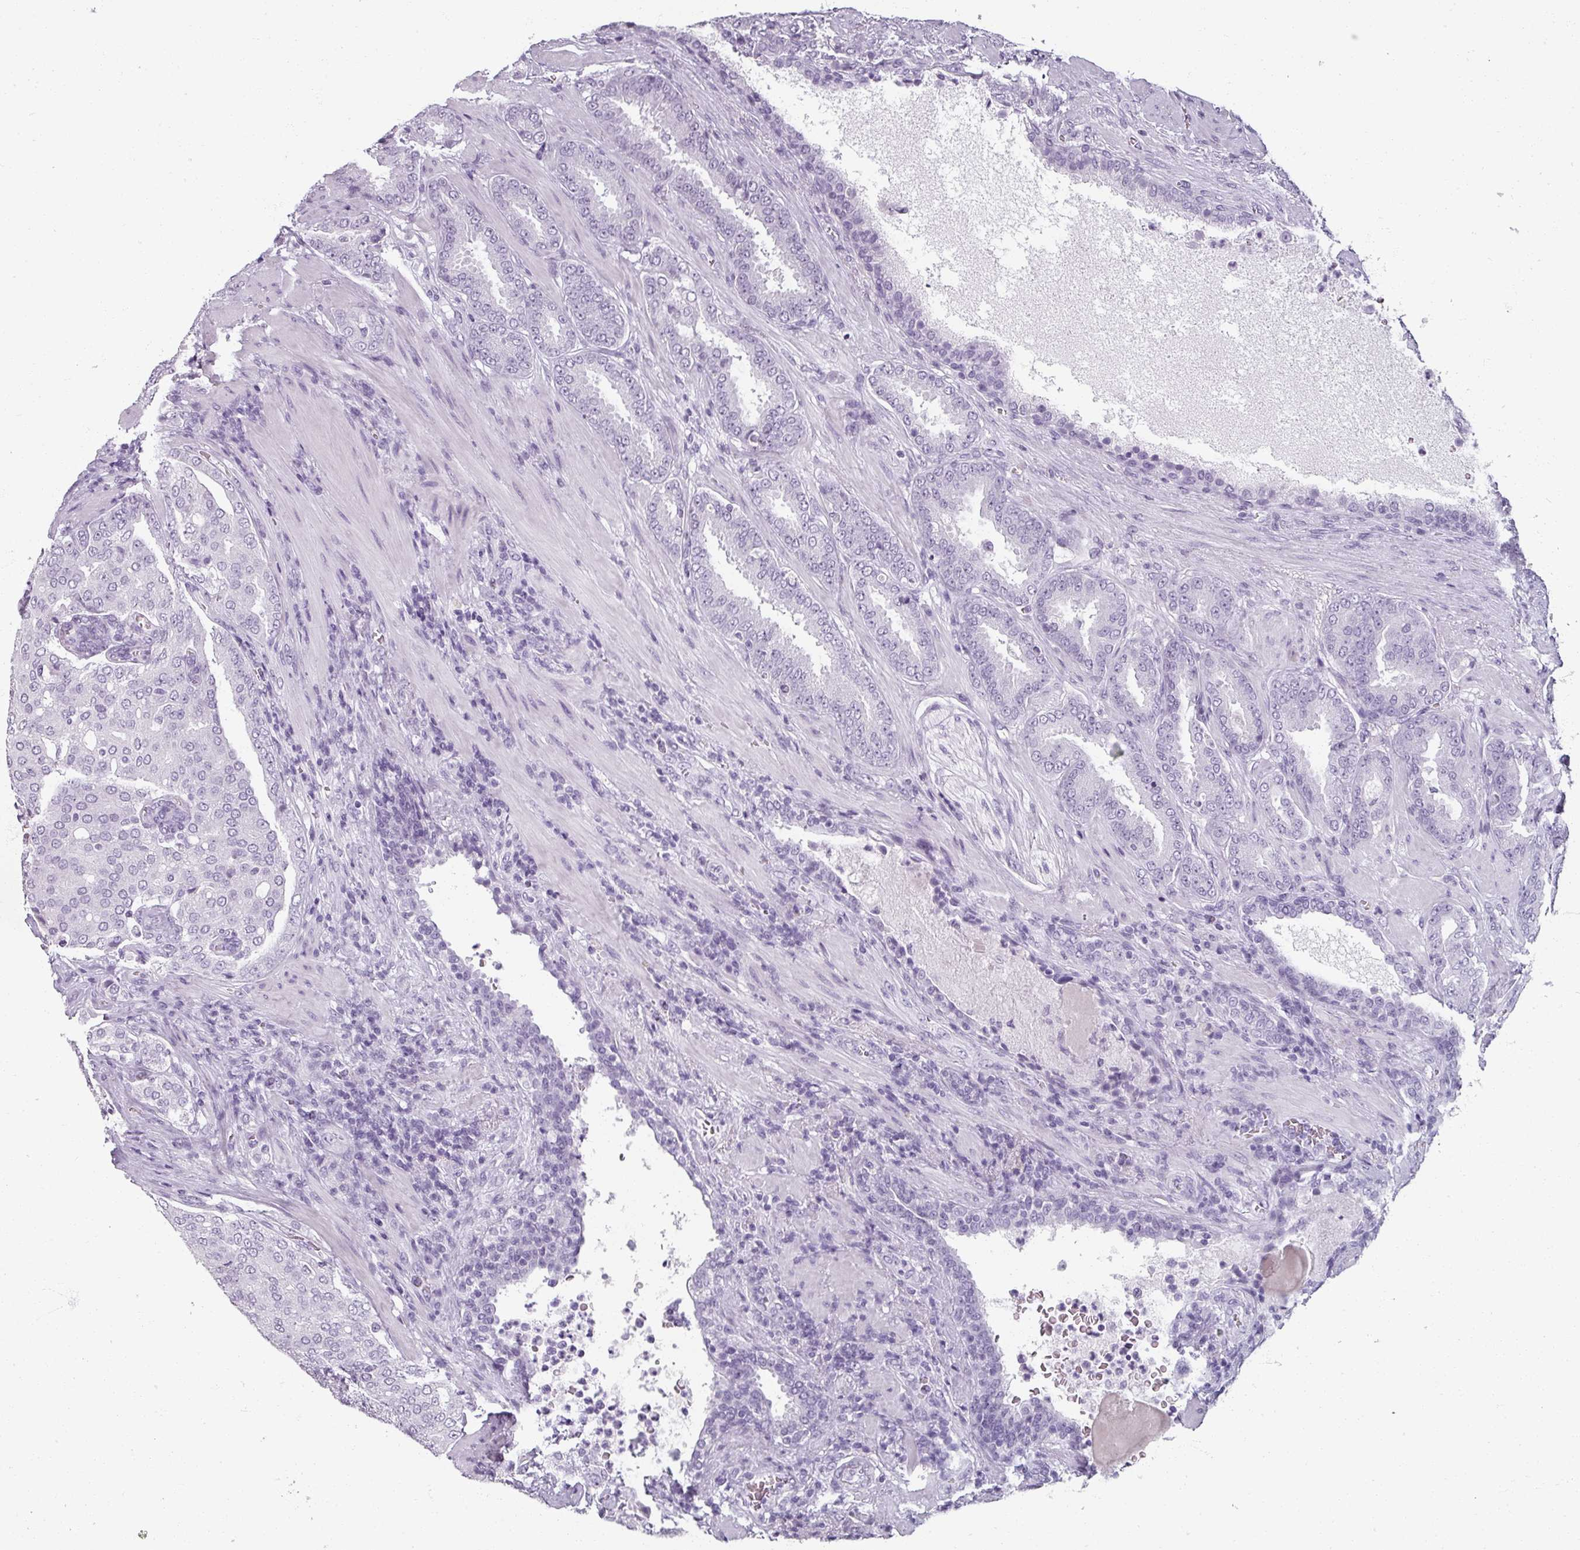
{"staining": {"intensity": "negative", "quantity": "none", "location": "none"}, "tissue": "prostate cancer", "cell_type": "Tumor cells", "image_type": "cancer", "snomed": [{"axis": "morphology", "description": "Adenocarcinoma, High grade"}, {"axis": "topography", "description": "Prostate"}], "caption": "The photomicrograph shows no significant staining in tumor cells of adenocarcinoma (high-grade) (prostate). (Stains: DAB immunohistochemistry with hematoxylin counter stain, Microscopy: brightfield microscopy at high magnification).", "gene": "REG3G", "patient": {"sex": "male", "age": 68}}